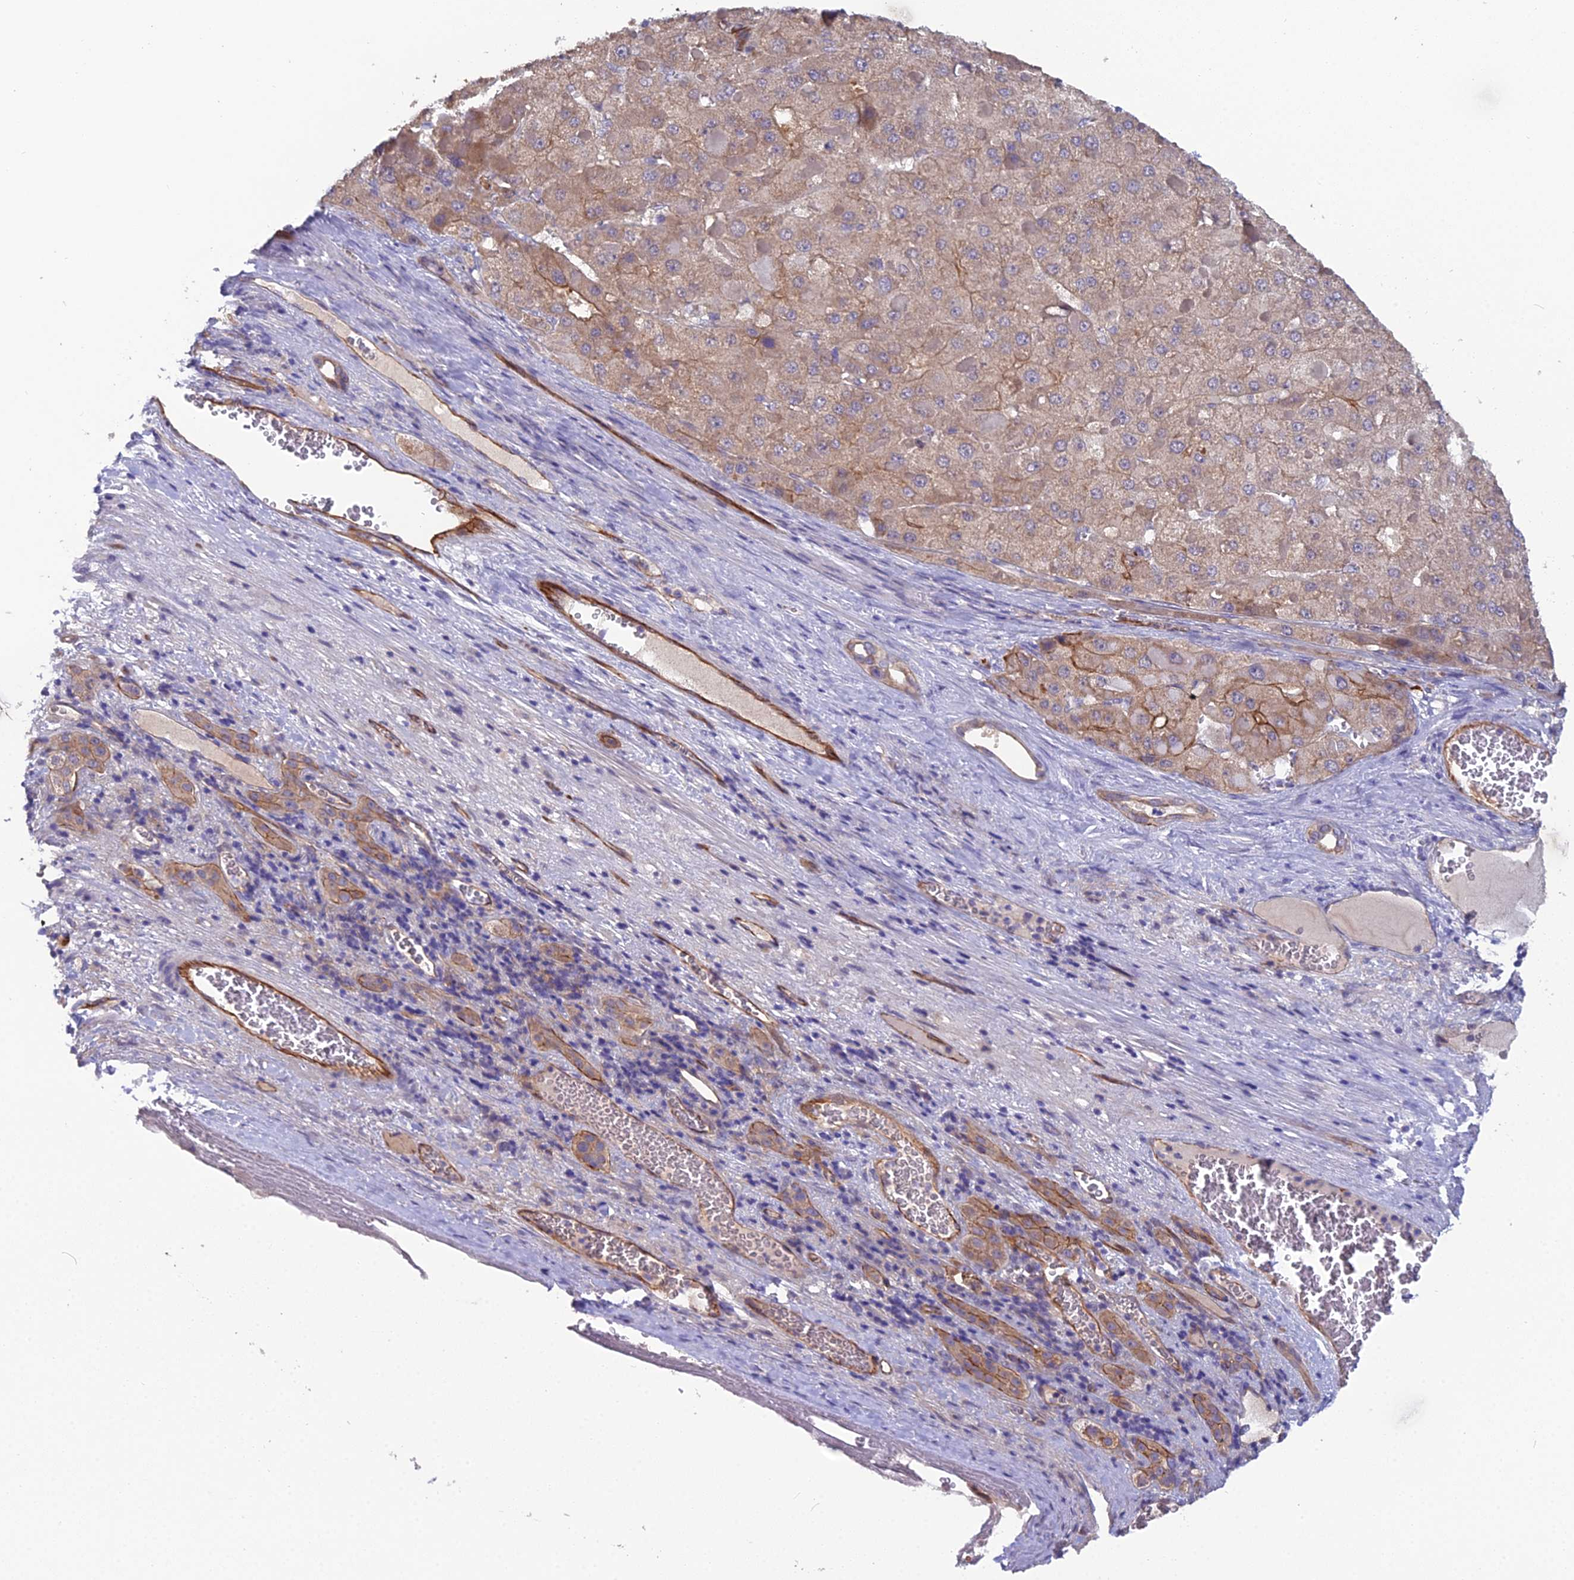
{"staining": {"intensity": "weak", "quantity": ">75%", "location": "cytoplasmic/membranous"}, "tissue": "liver cancer", "cell_type": "Tumor cells", "image_type": "cancer", "snomed": [{"axis": "morphology", "description": "Carcinoma, Hepatocellular, NOS"}, {"axis": "topography", "description": "Liver"}], "caption": "Approximately >75% of tumor cells in liver hepatocellular carcinoma reveal weak cytoplasmic/membranous protein expression as visualized by brown immunohistochemical staining.", "gene": "CFAP47", "patient": {"sex": "female", "age": 73}}